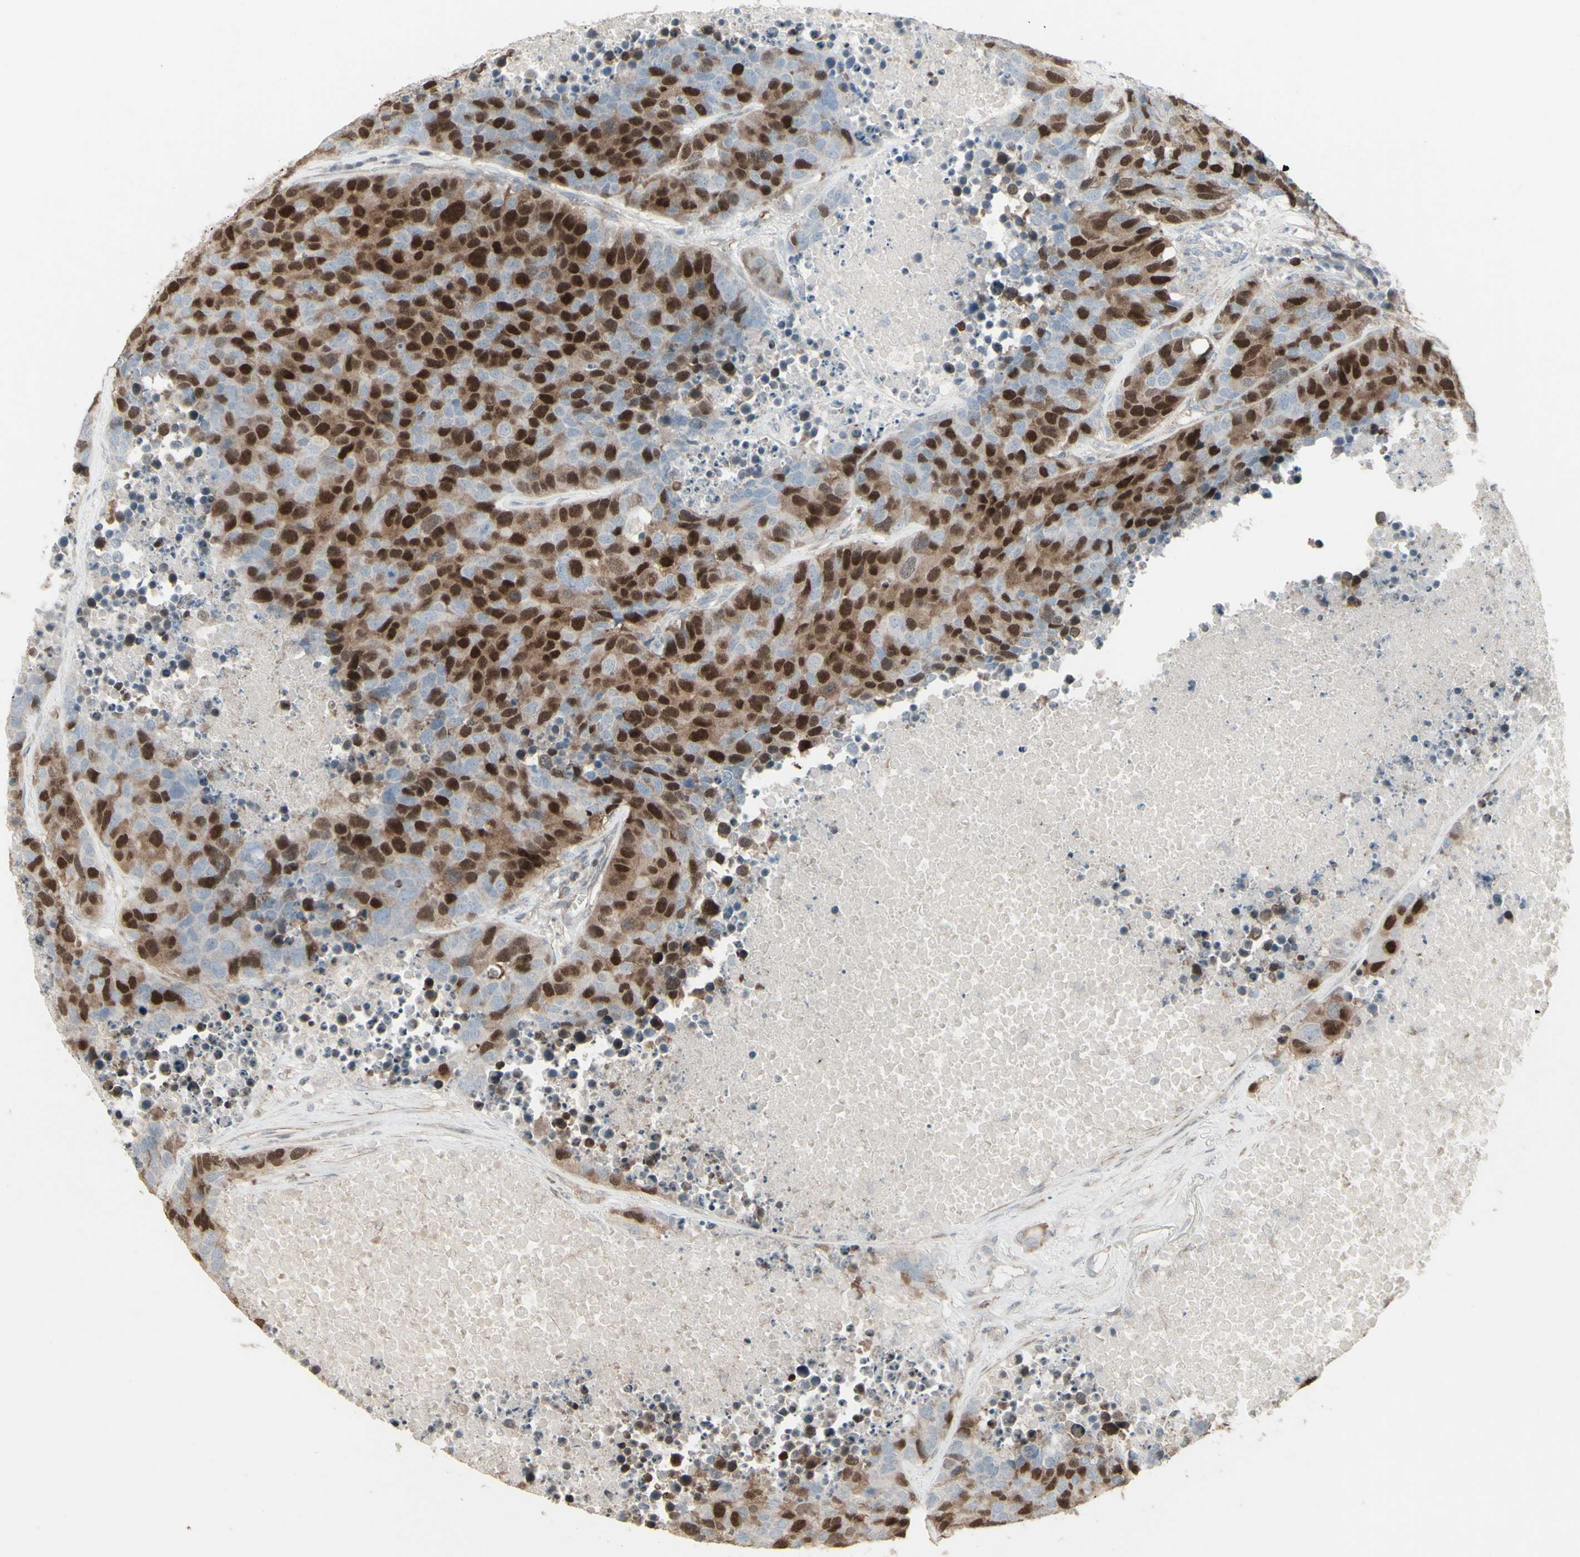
{"staining": {"intensity": "strong", "quantity": ">75%", "location": "nuclear"}, "tissue": "carcinoid", "cell_type": "Tumor cells", "image_type": "cancer", "snomed": [{"axis": "morphology", "description": "Carcinoid, malignant, NOS"}, {"axis": "topography", "description": "Lung"}], "caption": "Immunohistochemical staining of carcinoid (malignant) demonstrates strong nuclear protein expression in approximately >75% of tumor cells.", "gene": "GMNN", "patient": {"sex": "male", "age": 60}}